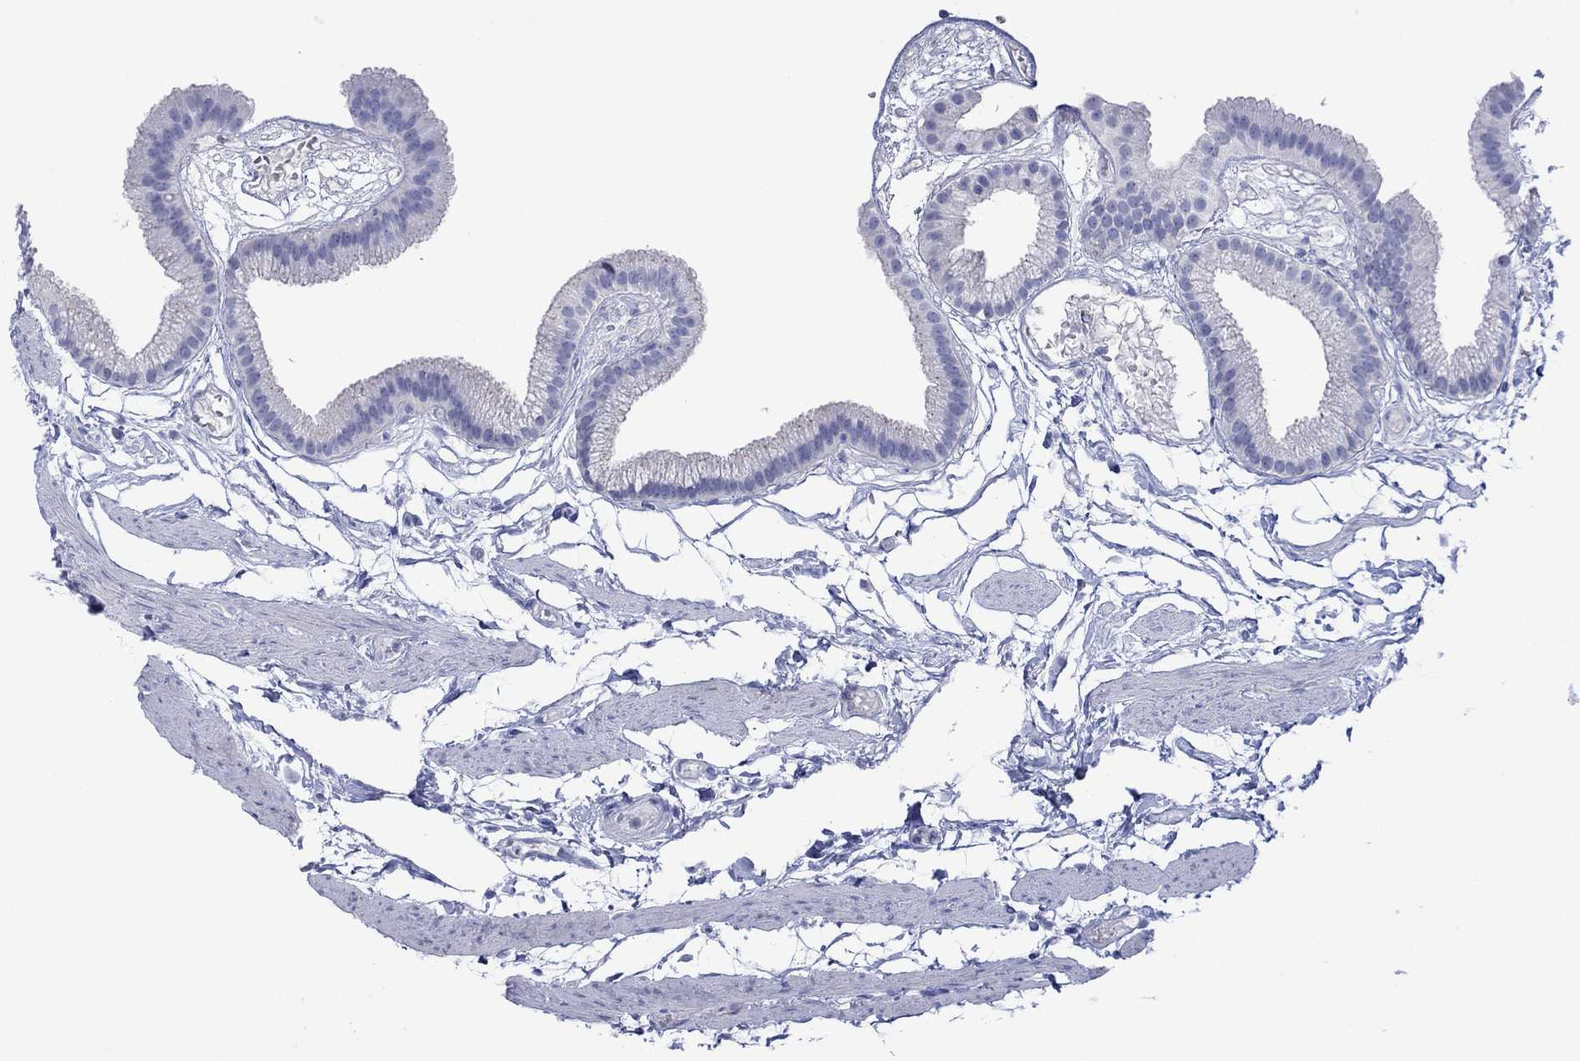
{"staining": {"intensity": "negative", "quantity": "none", "location": "none"}, "tissue": "gallbladder", "cell_type": "Glandular cells", "image_type": "normal", "snomed": [{"axis": "morphology", "description": "Normal tissue, NOS"}, {"axis": "topography", "description": "Gallbladder"}], "caption": "This is an IHC histopathology image of unremarkable human gallbladder. There is no positivity in glandular cells.", "gene": "MLANA", "patient": {"sex": "female", "age": 45}}